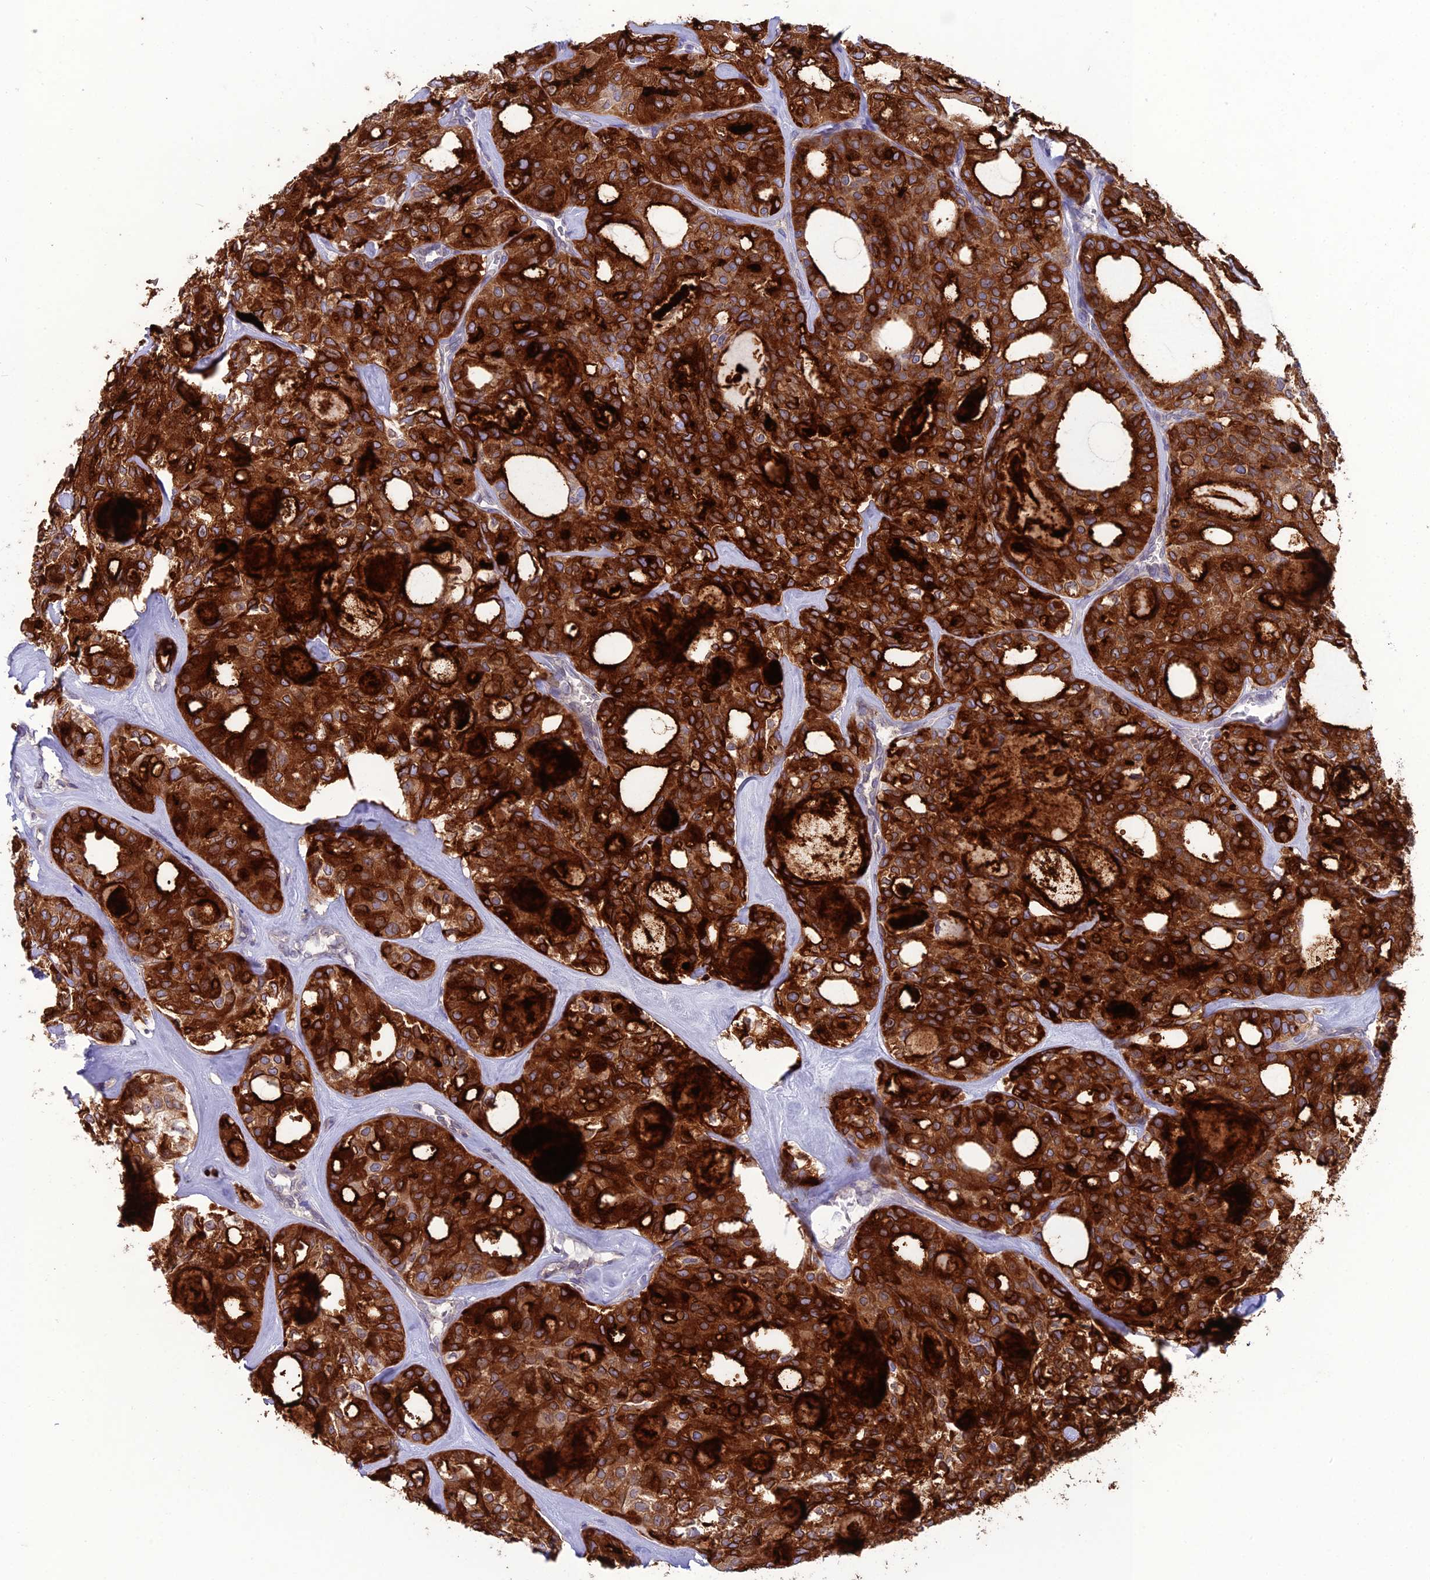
{"staining": {"intensity": "strong", "quantity": ">75%", "location": "cytoplasmic/membranous"}, "tissue": "thyroid cancer", "cell_type": "Tumor cells", "image_type": "cancer", "snomed": [{"axis": "morphology", "description": "Follicular adenoma carcinoma, NOS"}, {"axis": "topography", "description": "Thyroid gland"}], "caption": "This image displays IHC staining of follicular adenoma carcinoma (thyroid), with high strong cytoplasmic/membranous staining in approximately >75% of tumor cells.", "gene": "WDR46", "patient": {"sex": "male", "age": 75}}